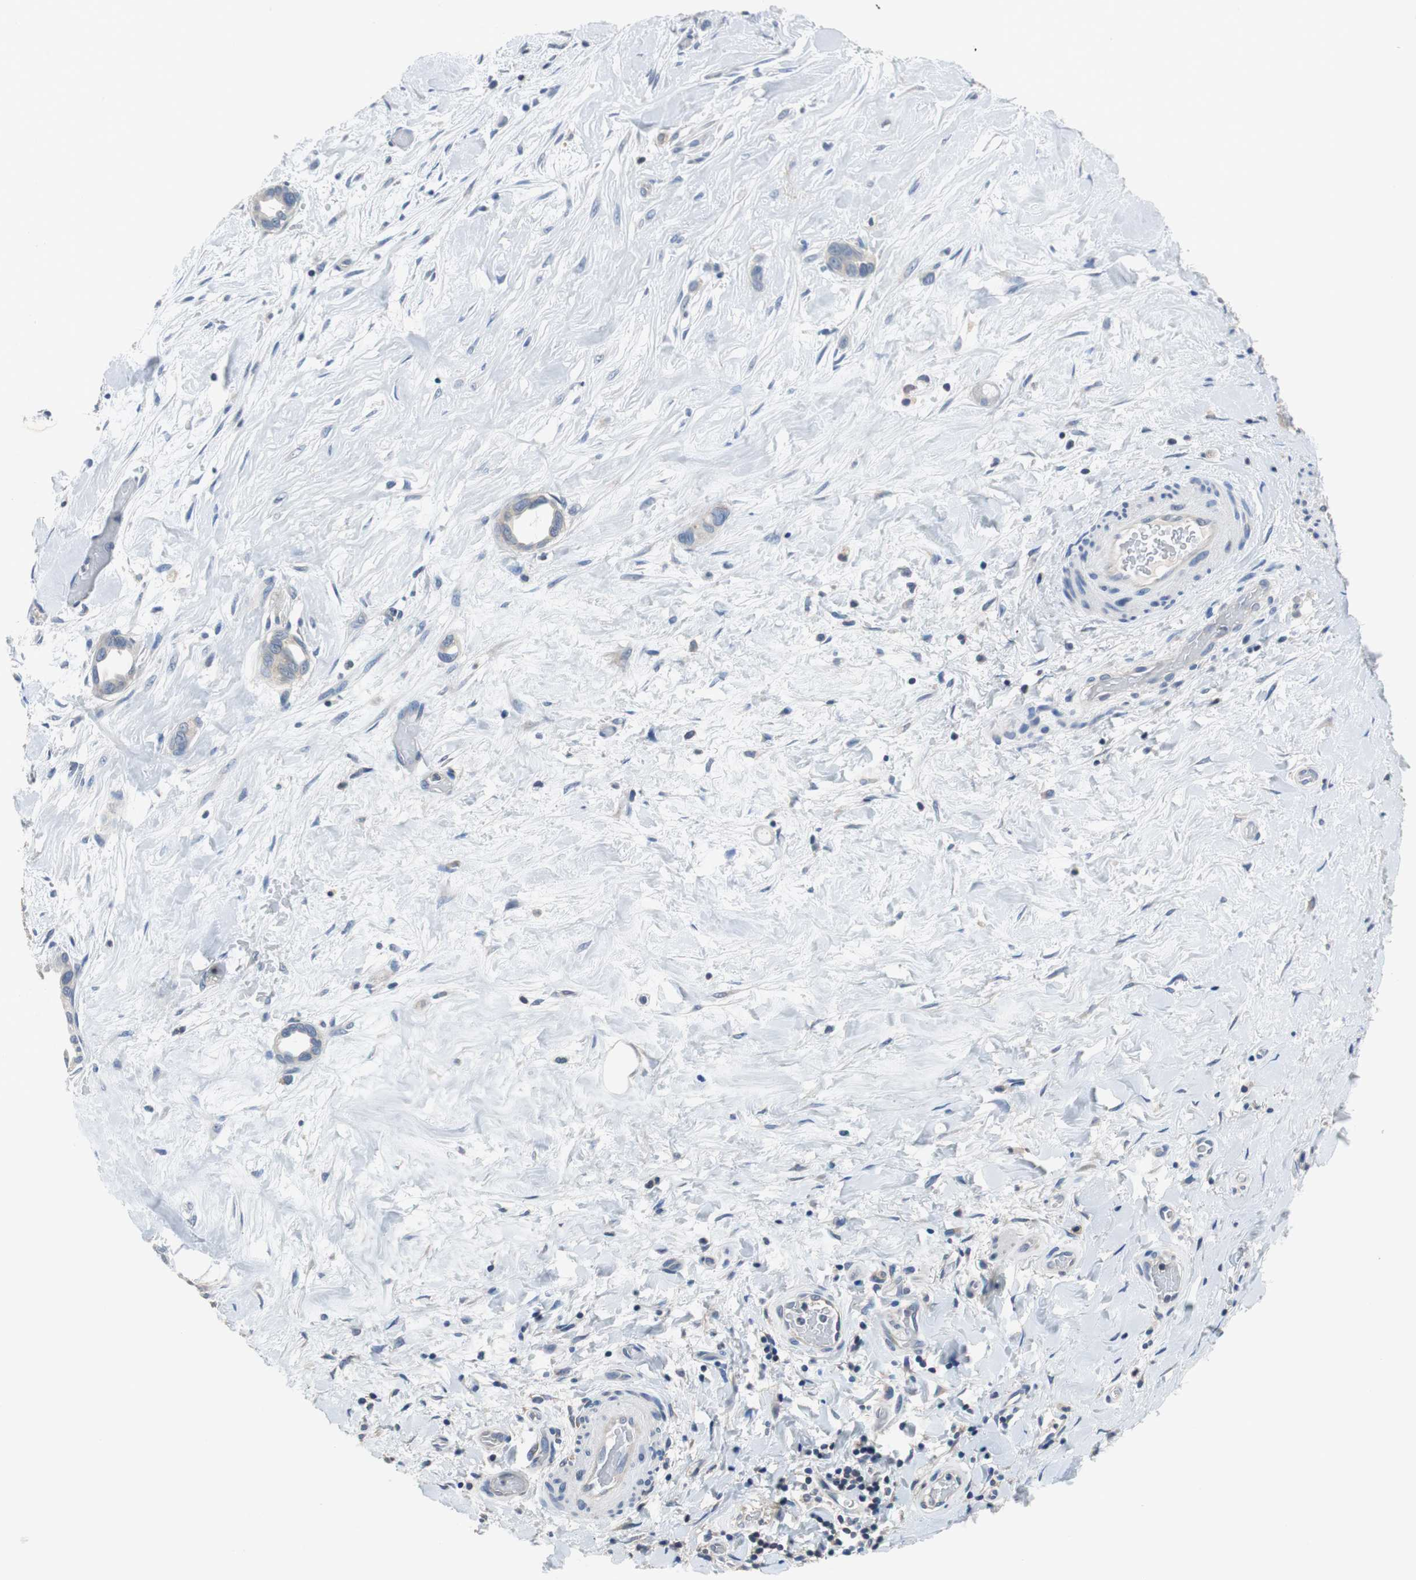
{"staining": {"intensity": "weak", "quantity": "<25%", "location": "cytoplasmic/membranous"}, "tissue": "liver cancer", "cell_type": "Tumor cells", "image_type": "cancer", "snomed": [{"axis": "morphology", "description": "Cholangiocarcinoma"}, {"axis": "topography", "description": "Liver"}], "caption": "Liver cancer (cholangiocarcinoma) was stained to show a protein in brown. There is no significant positivity in tumor cells. The staining was performed using DAB (3,3'-diaminobenzidine) to visualize the protein expression in brown, while the nuclei were stained in blue with hematoxylin (Magnification: 20x).", "gene": "PRKCA", "patient": {"sex": "female", "age": 65}}